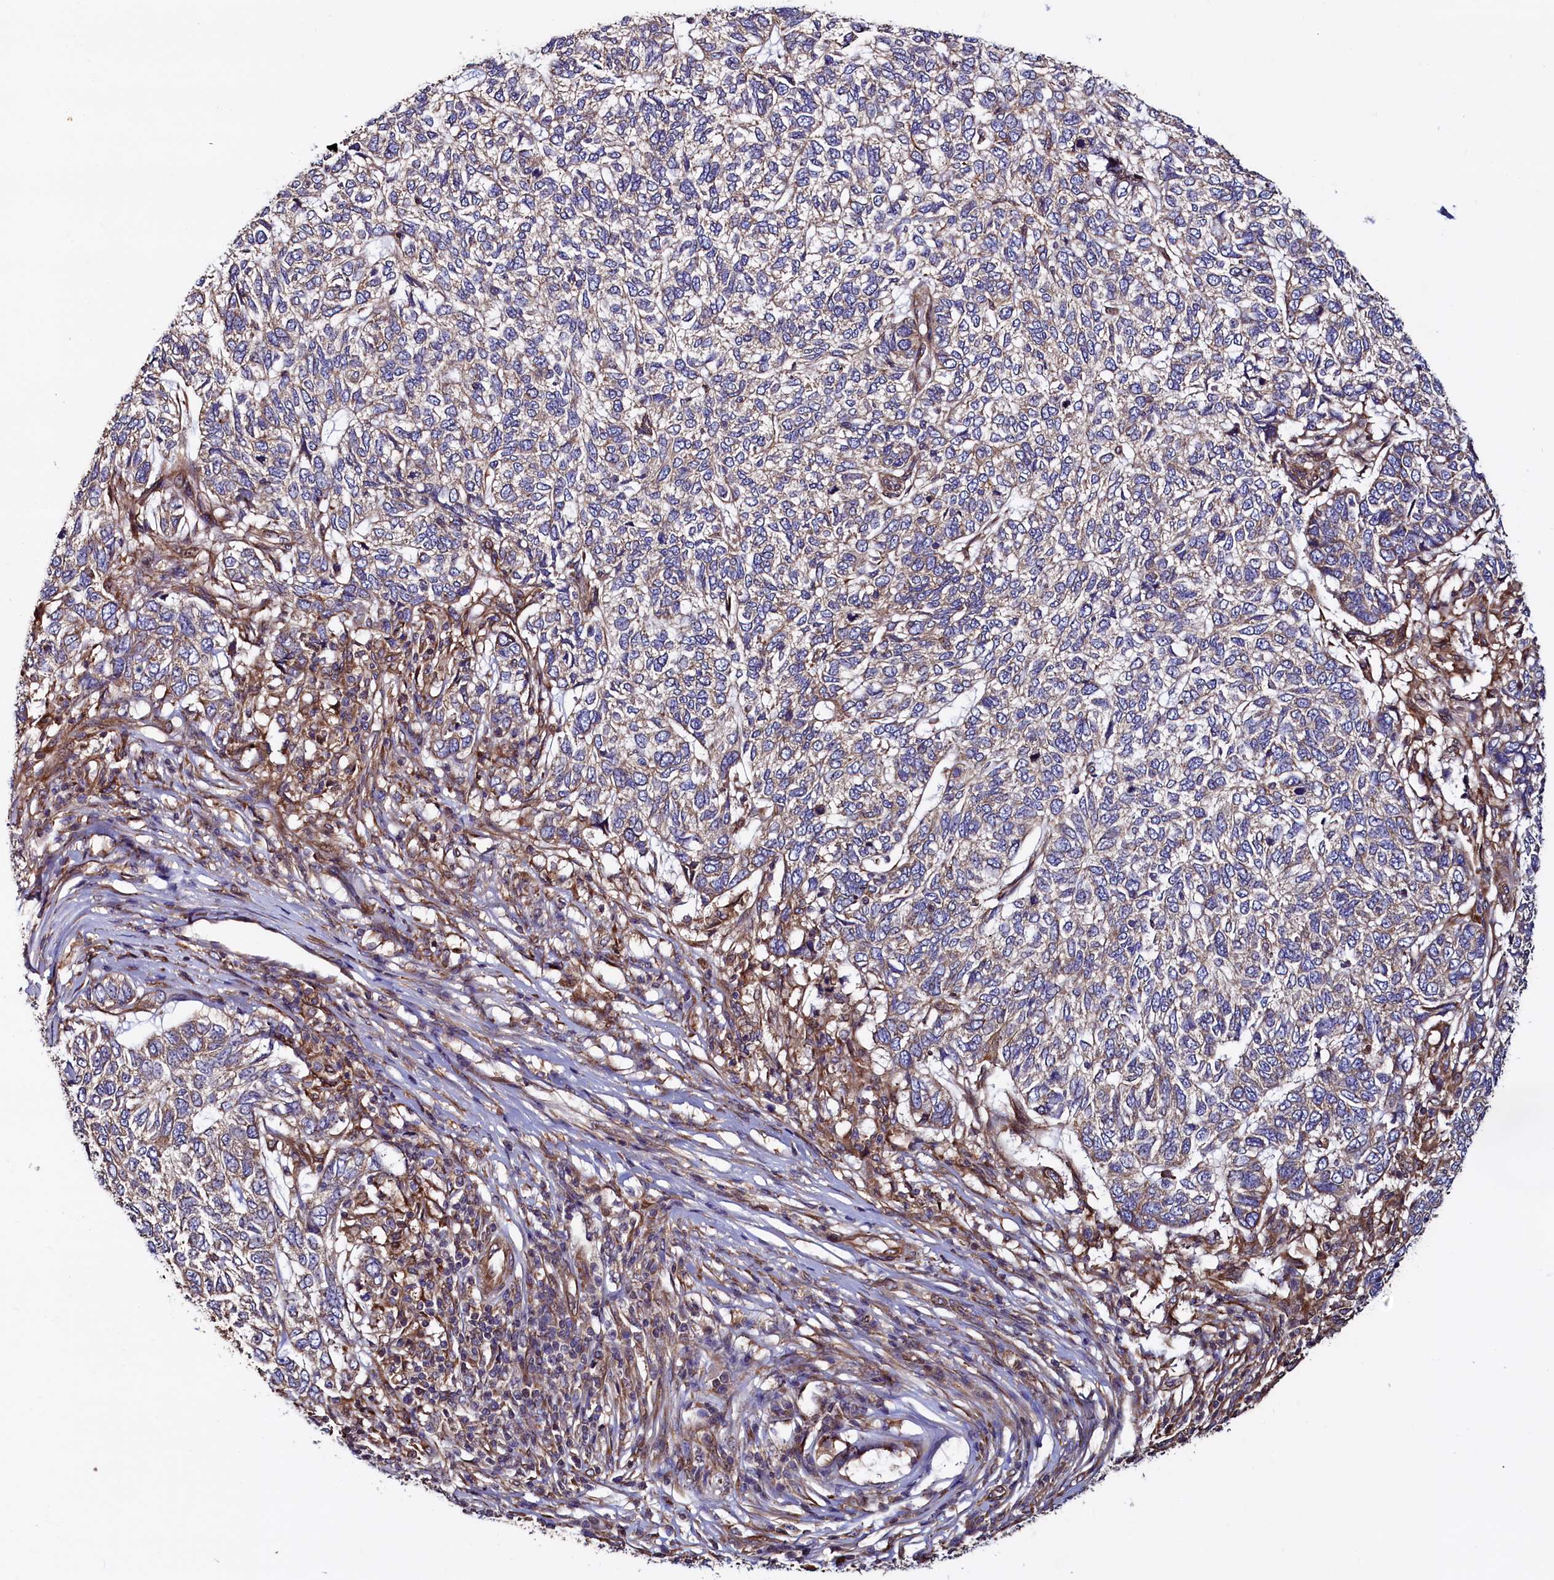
{"staining": {"intensity": "weak", "quantity": "<25%", "location": "cytoplasmic/membranous"}, "tissue": "skin cancer", "cell_type": "Tumor cells", "image_type": "cancer", "snomed": [{"axis": "morphology", "description": "Basal cell carcinoma"}, {"axis": "topography", "description": "Skin"}], "caption": "Tumor cells show no significant staining in basal cell carcinoma (skin).", "gene": "ATXN2L", "patient": {"sex": "female", "age": 65}}